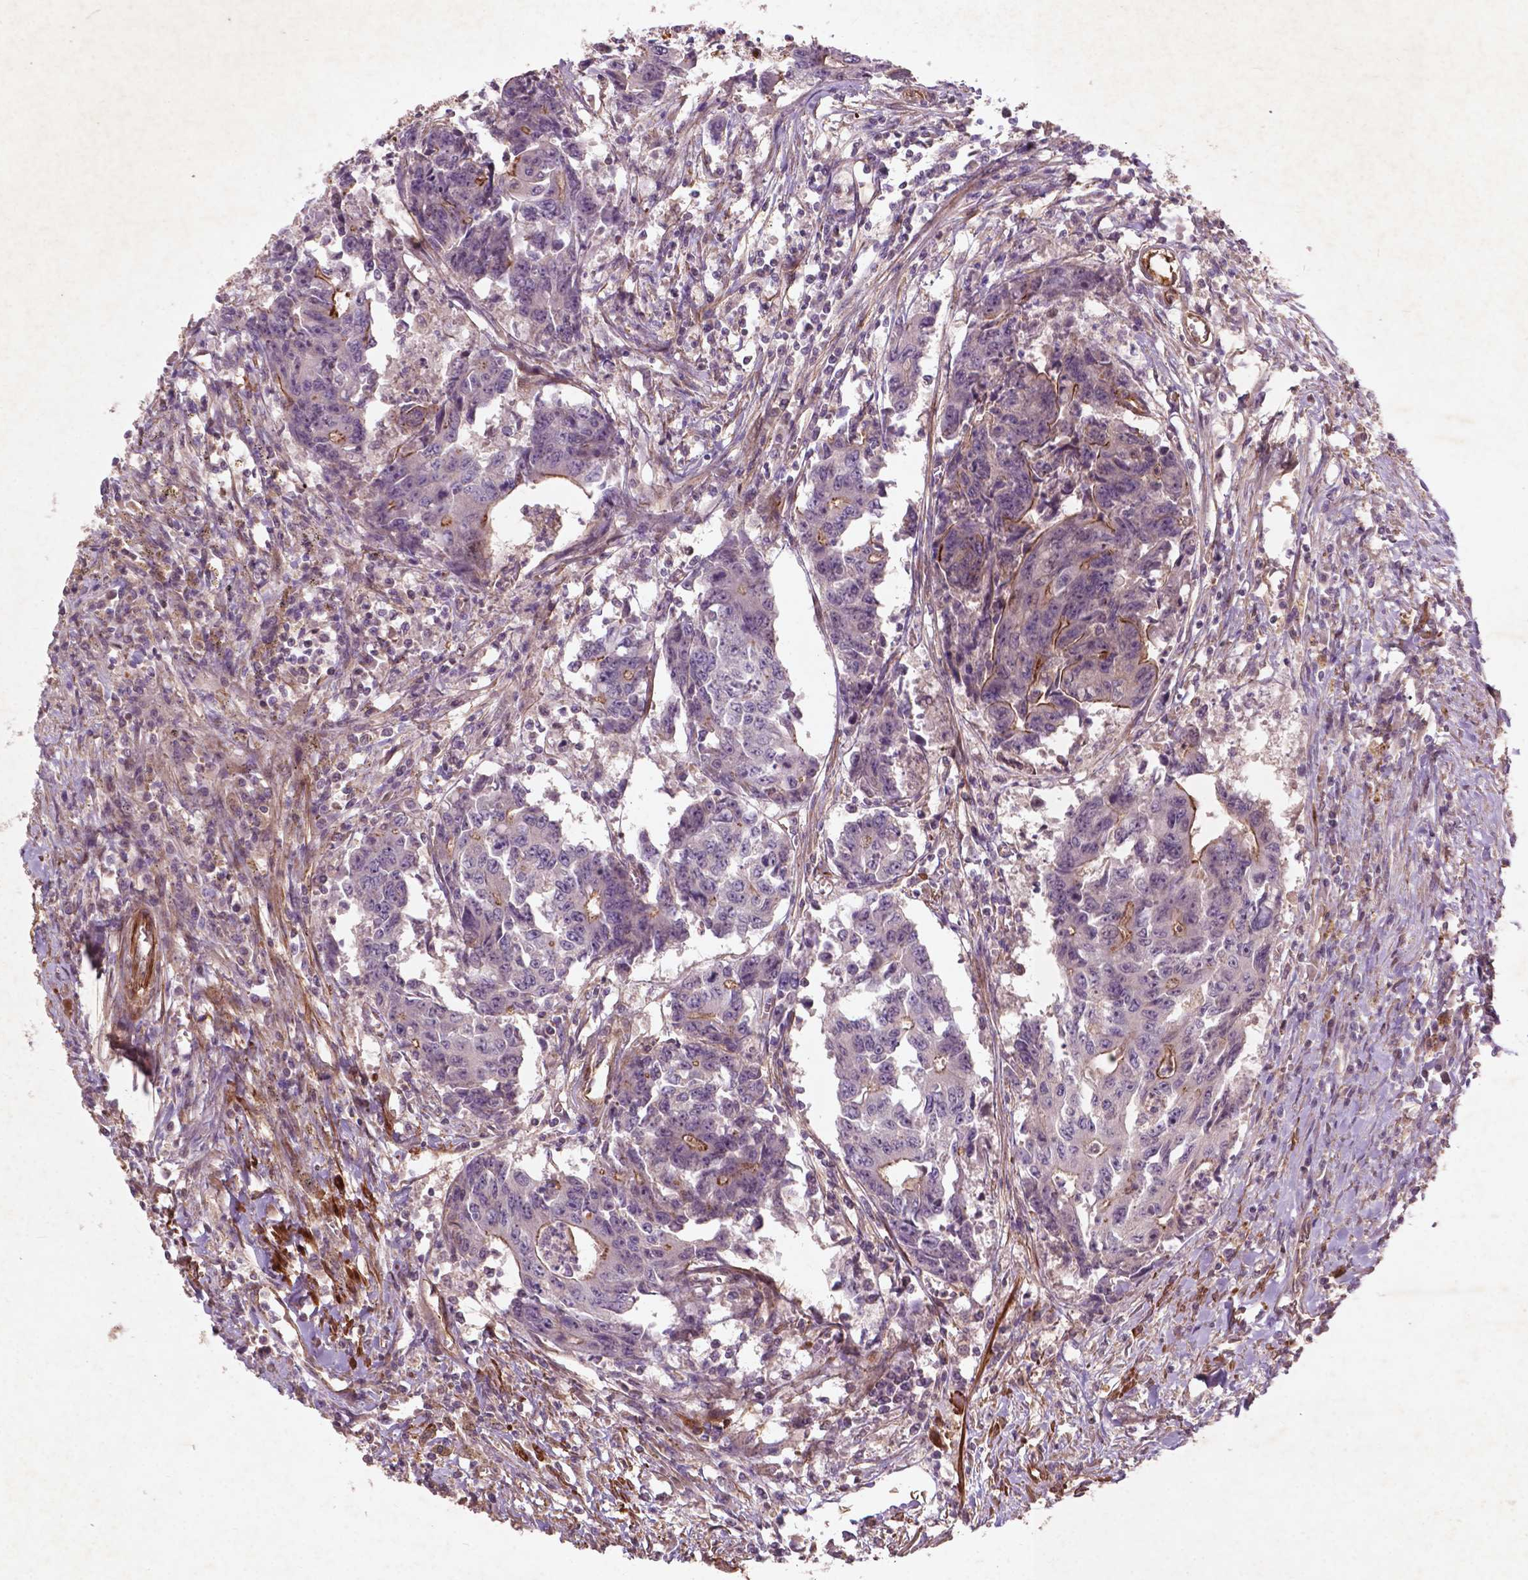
{"staining": {"intensity": "moderate", "quantity": "<25%", "location": "cytoplasmic/membranous"}, "tissue": "colorectal cancer", "cell_type": "Tumor cells", "image_type": "cancer", "snomed": [{"axis": "morphology", "description": "Adenocarcinoma, NOS"}, {"axis": "topography", "description": "Rectum"}], "caption": "Protein expression analysis of colorectal adenocarcinoma reveals moderate cytoplasmic/membranous positivity in approximately <25% of tumor cells.", "gene": "RFPL4B", "patient": {"sex": "male", "age": 54}}